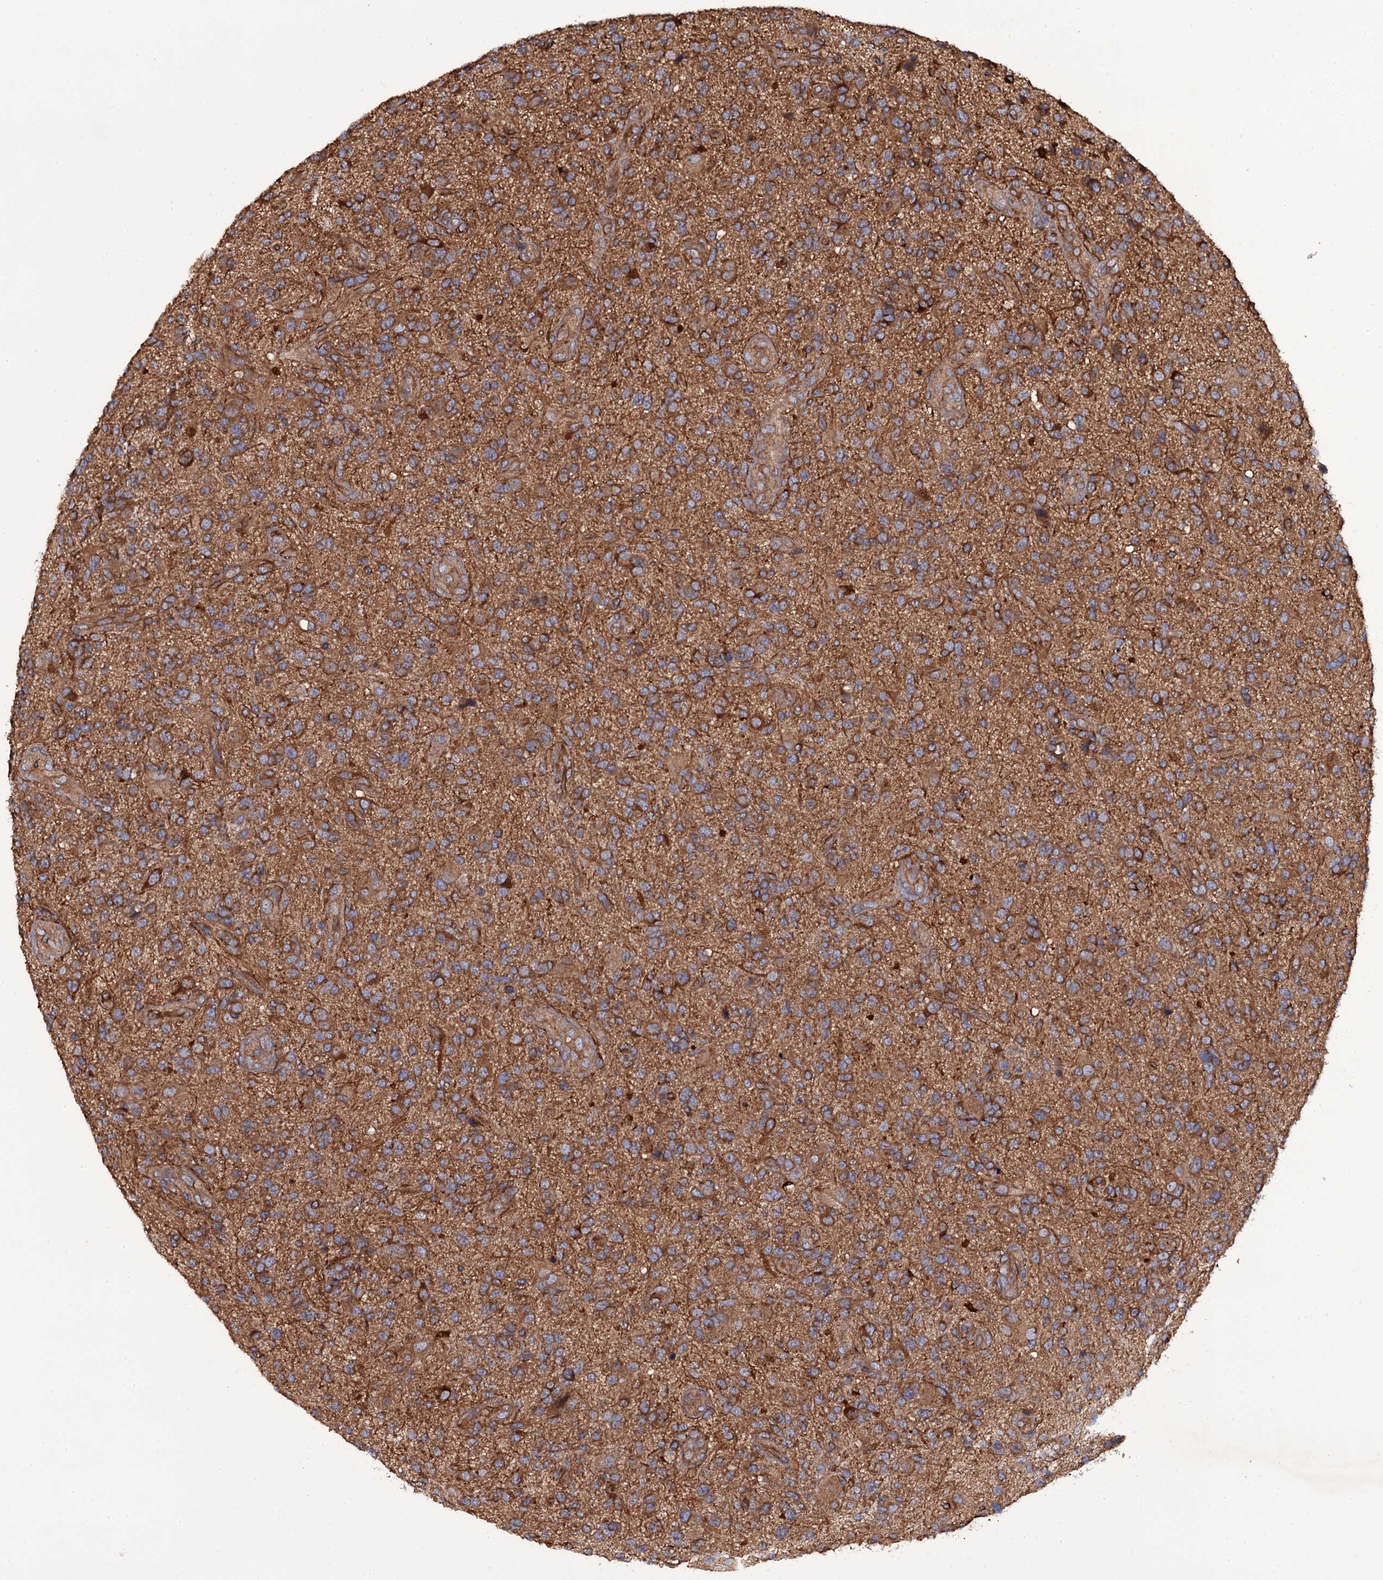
{"staining": {"intensity": "moderate", "quantity": ">75%", "location": "cytoplasmic/membranous"}, "tissue": "glioma", "cell_type": "Tumor cells", "image_type": "cancer", "snomed": [{"axis": "morphology", "description": "Glioma, malignant, High grade"}, {"axis": "topography", "description": "Brain"}], "caption": "Glioma was stained to show a protein in brown. There is medium levels of moderate cytoplasmic/membranous expression in approximately >75% of tumor cells. The staining was performed using DAB to visualize the protein expression in brown, while the nuclei were stained in blue with hematoxylin (Magnification: 20x).", "gene": "TTC23", "patient": {"sex": "male", "age": 47}}